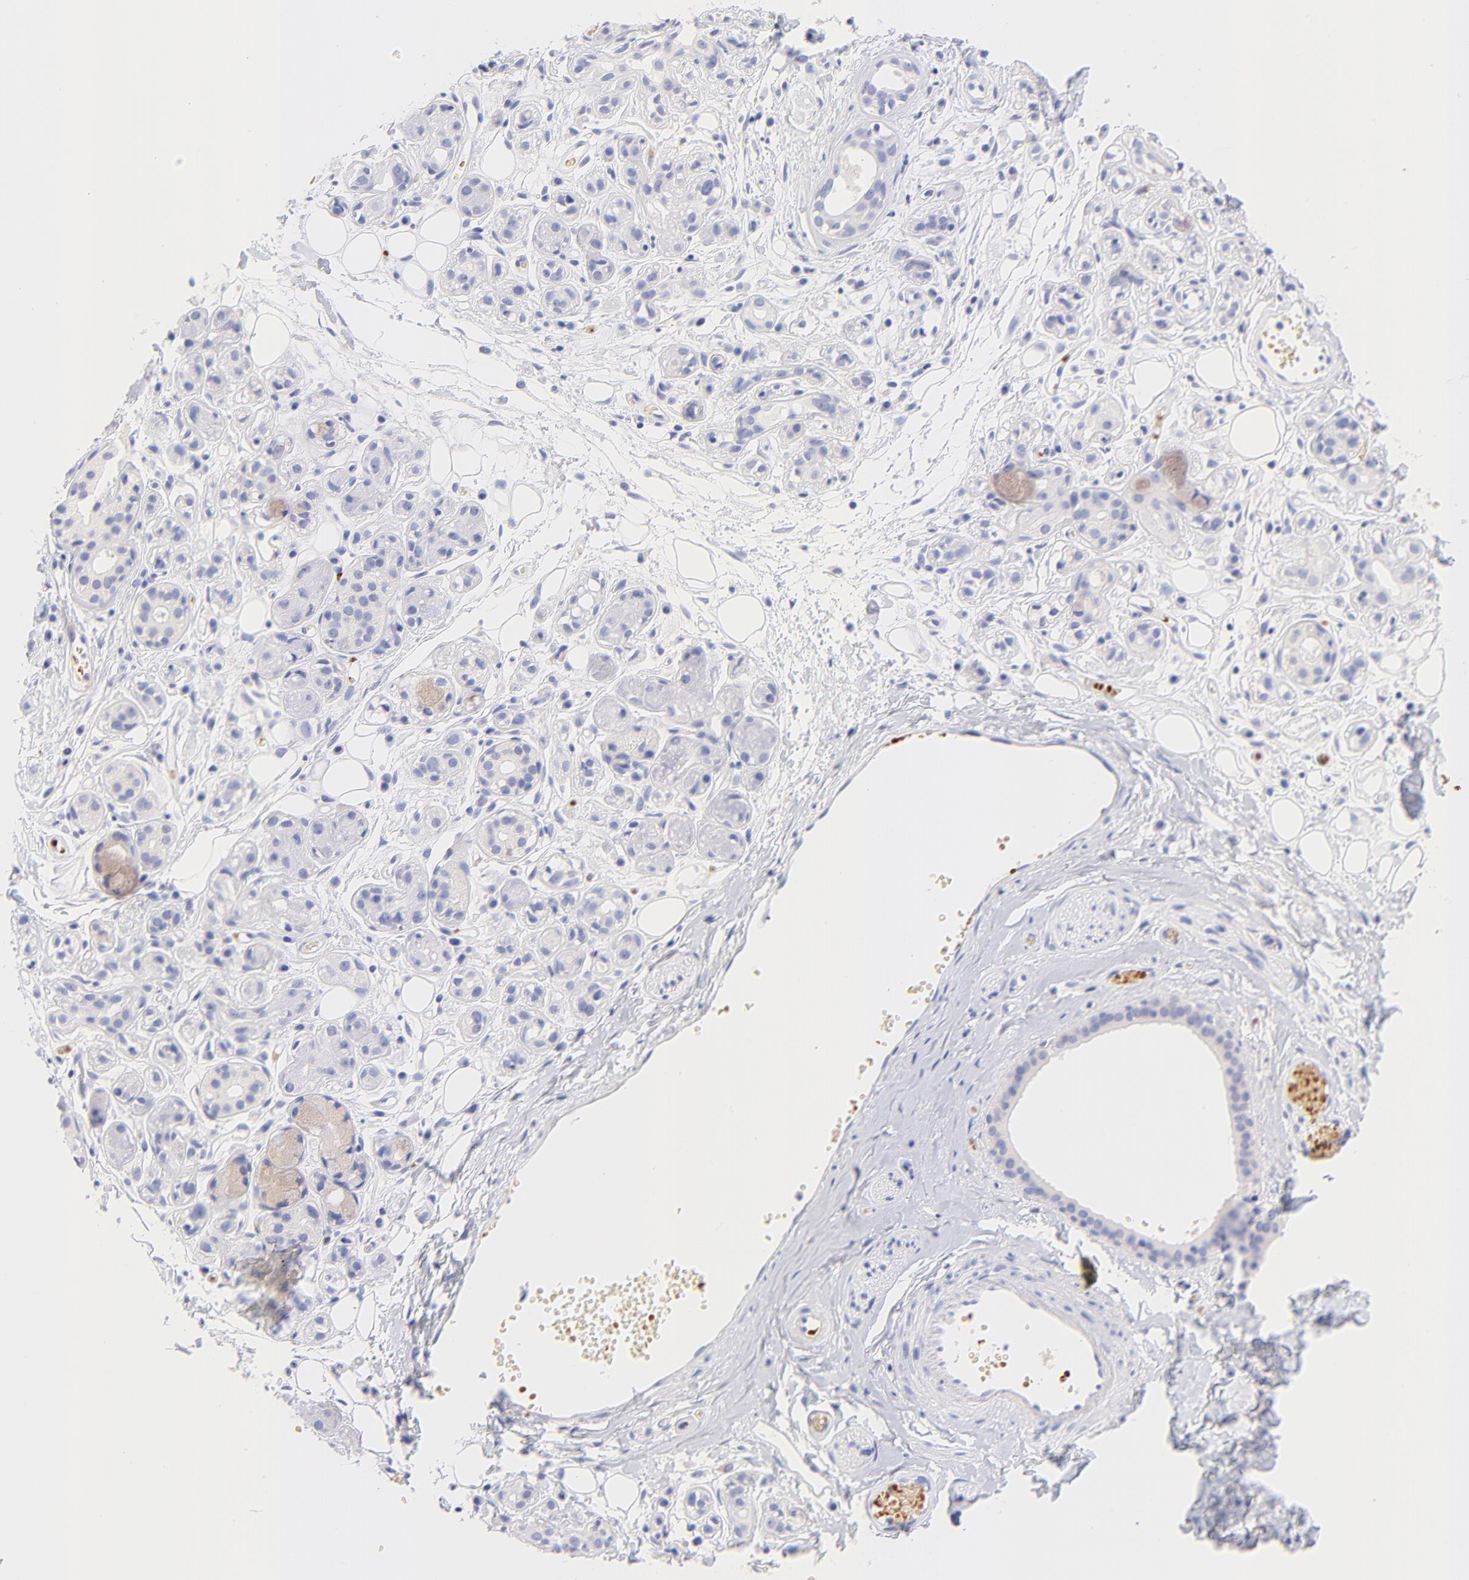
{"staining": {"intensity": "negative", "quantity": "none", "location": "none"}, "tissue": "salivary gland", "cell_type": "Glandular cells", "image_type": "normal", "snomed": [{"axis": "morphology", "description": "Normal tissue, NOS"}, {"axis": "topography", "description": "Salivary gland"}], "caption": "An IHC photomicrograph of normal salivary gland is shown. There is no staining in glandular cells of salivary gland.", "gene": "FRMPD3", "patient": {"sex": "male", "age": 54}}